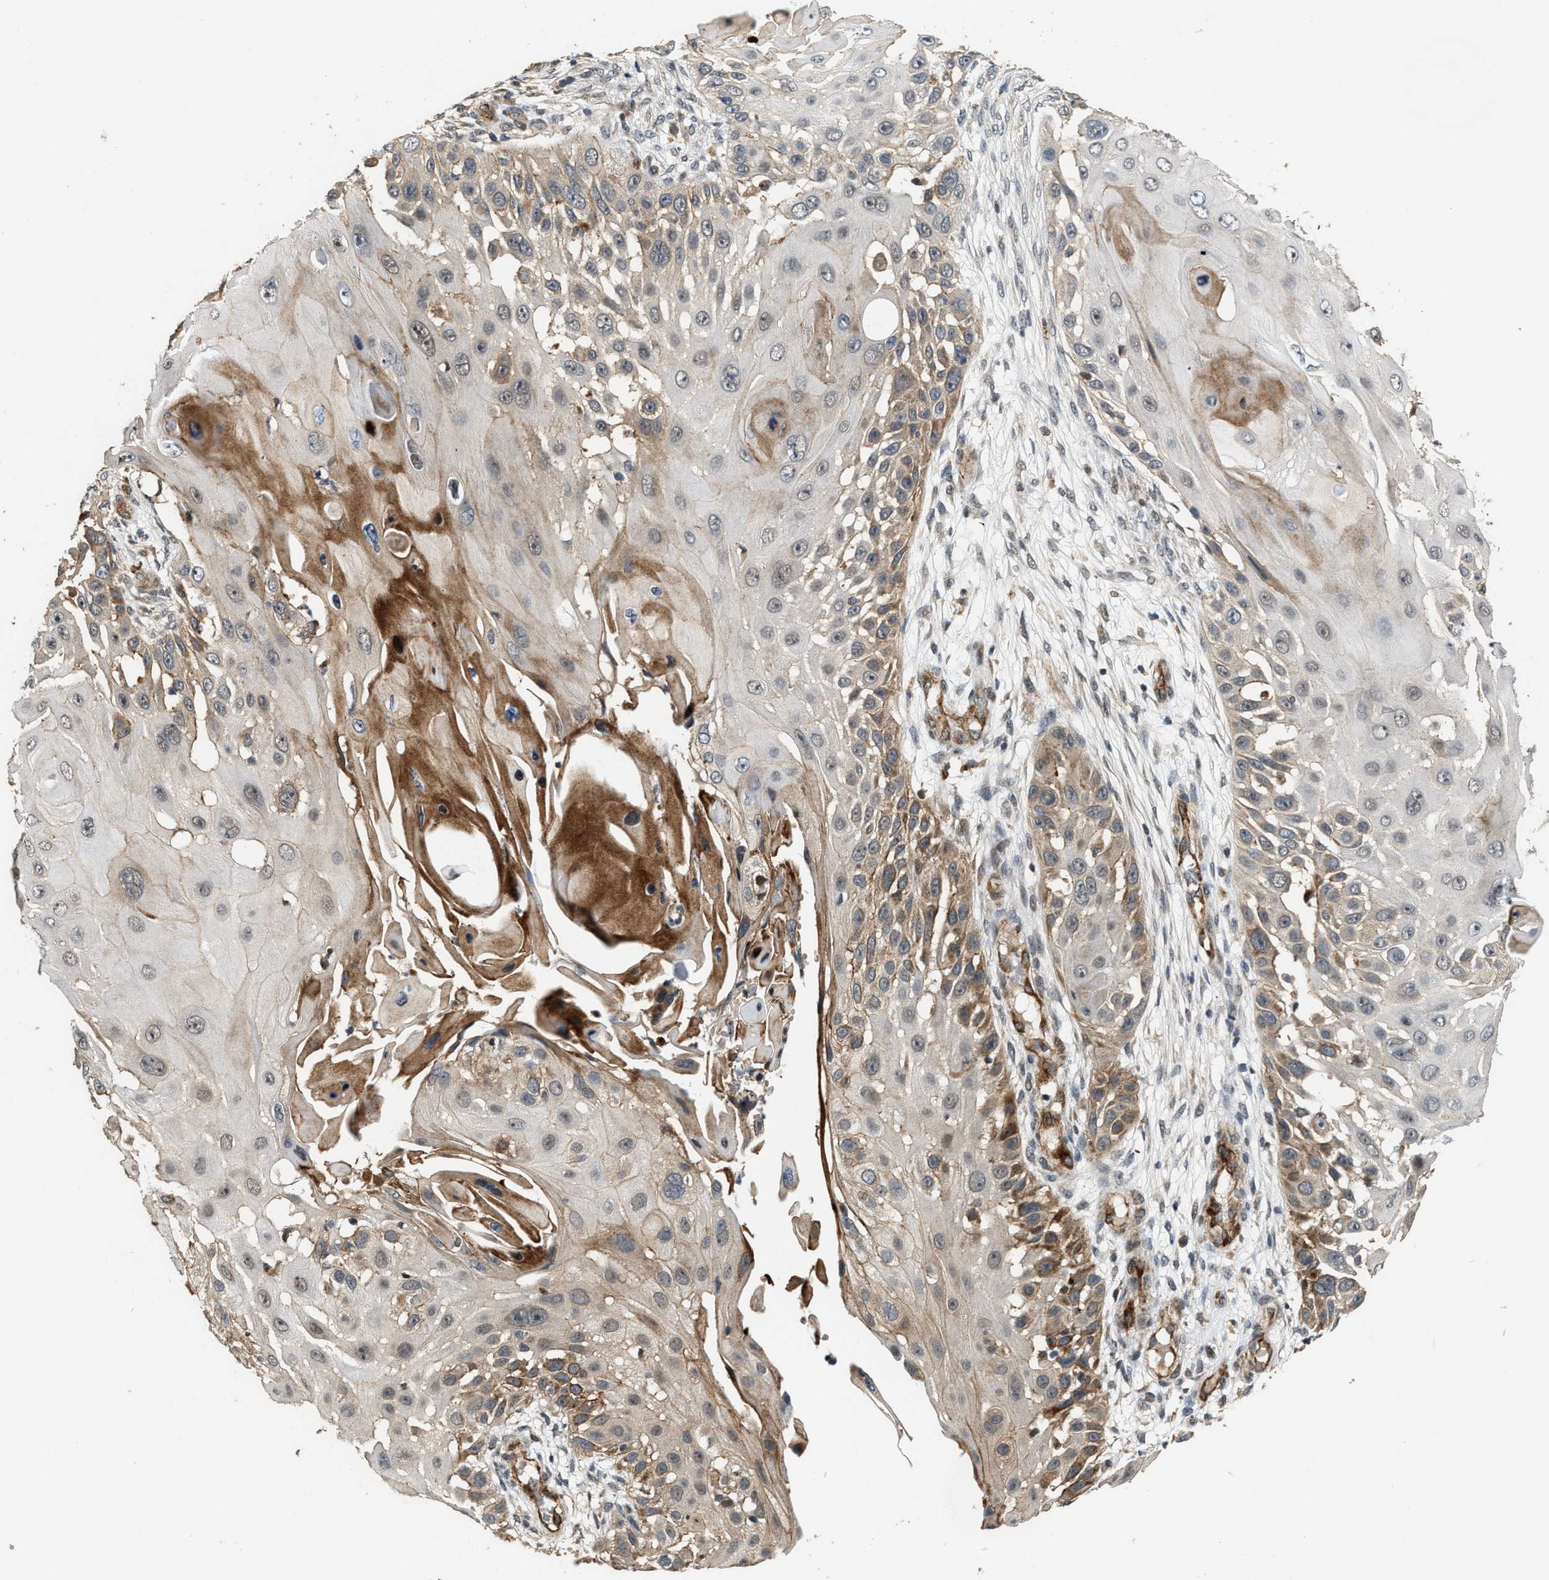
{"staining": {"intensity": "moderate", "quantity": "<25%", "location": "cytoplasmic/membranous"}, "tissue": "skin cancer", "cell_type": "Tumor cells", "image_type": "cancer", "snomed": [{"axis": "morphology", "description": "Squamous cell carcinoma, NOS"}, {"axis": "topography", "description": "Skin"}], "caption": "Immunohistochemical staining of skin cancer (squamous cell carcinoma) reveals moderate cytoplasmic/membranous protein positivity in about <25% of tumor cells.", "gene": "DPF2", "patient": {"sex": "female", "age": 44}}